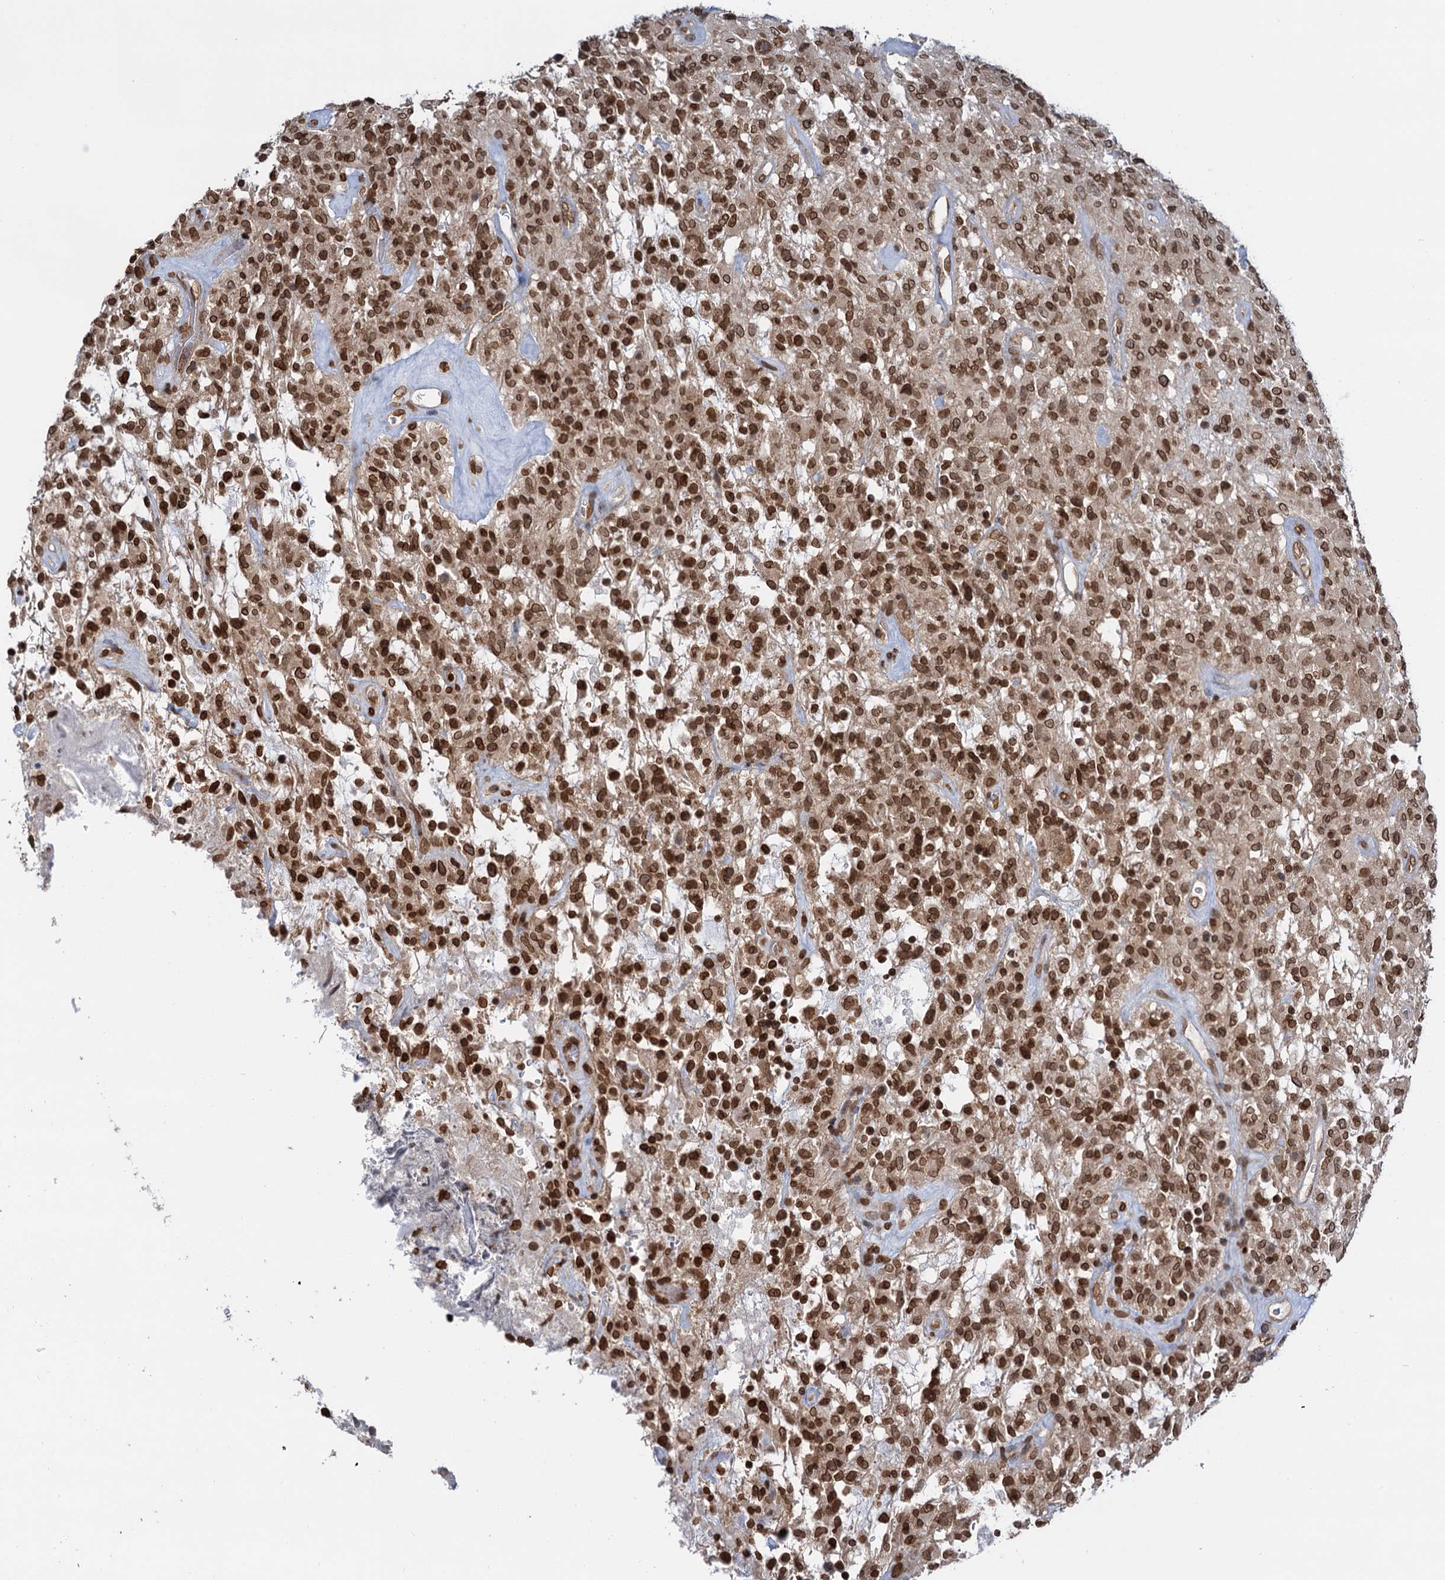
{"staining": {"intensity": "strong", "quantity": ">75%", "location": "nuclear"}, "tissue": "glioma", "cell_type": "Tumor cells", "image_type": "cancer", "snomed": [{"axis": "morphology", "description": "Glioma, malignant, High grade"}, {"axis": "topography", "description": "Brain"}], "caption": "Immunohistochemical staining of human malignant high-grade glioma shows high levels of strong nuclear staining in approximately >75% of tumor cells.", "gene": "ZC3H13", "patient": {"sex": "female", "age": 57}}